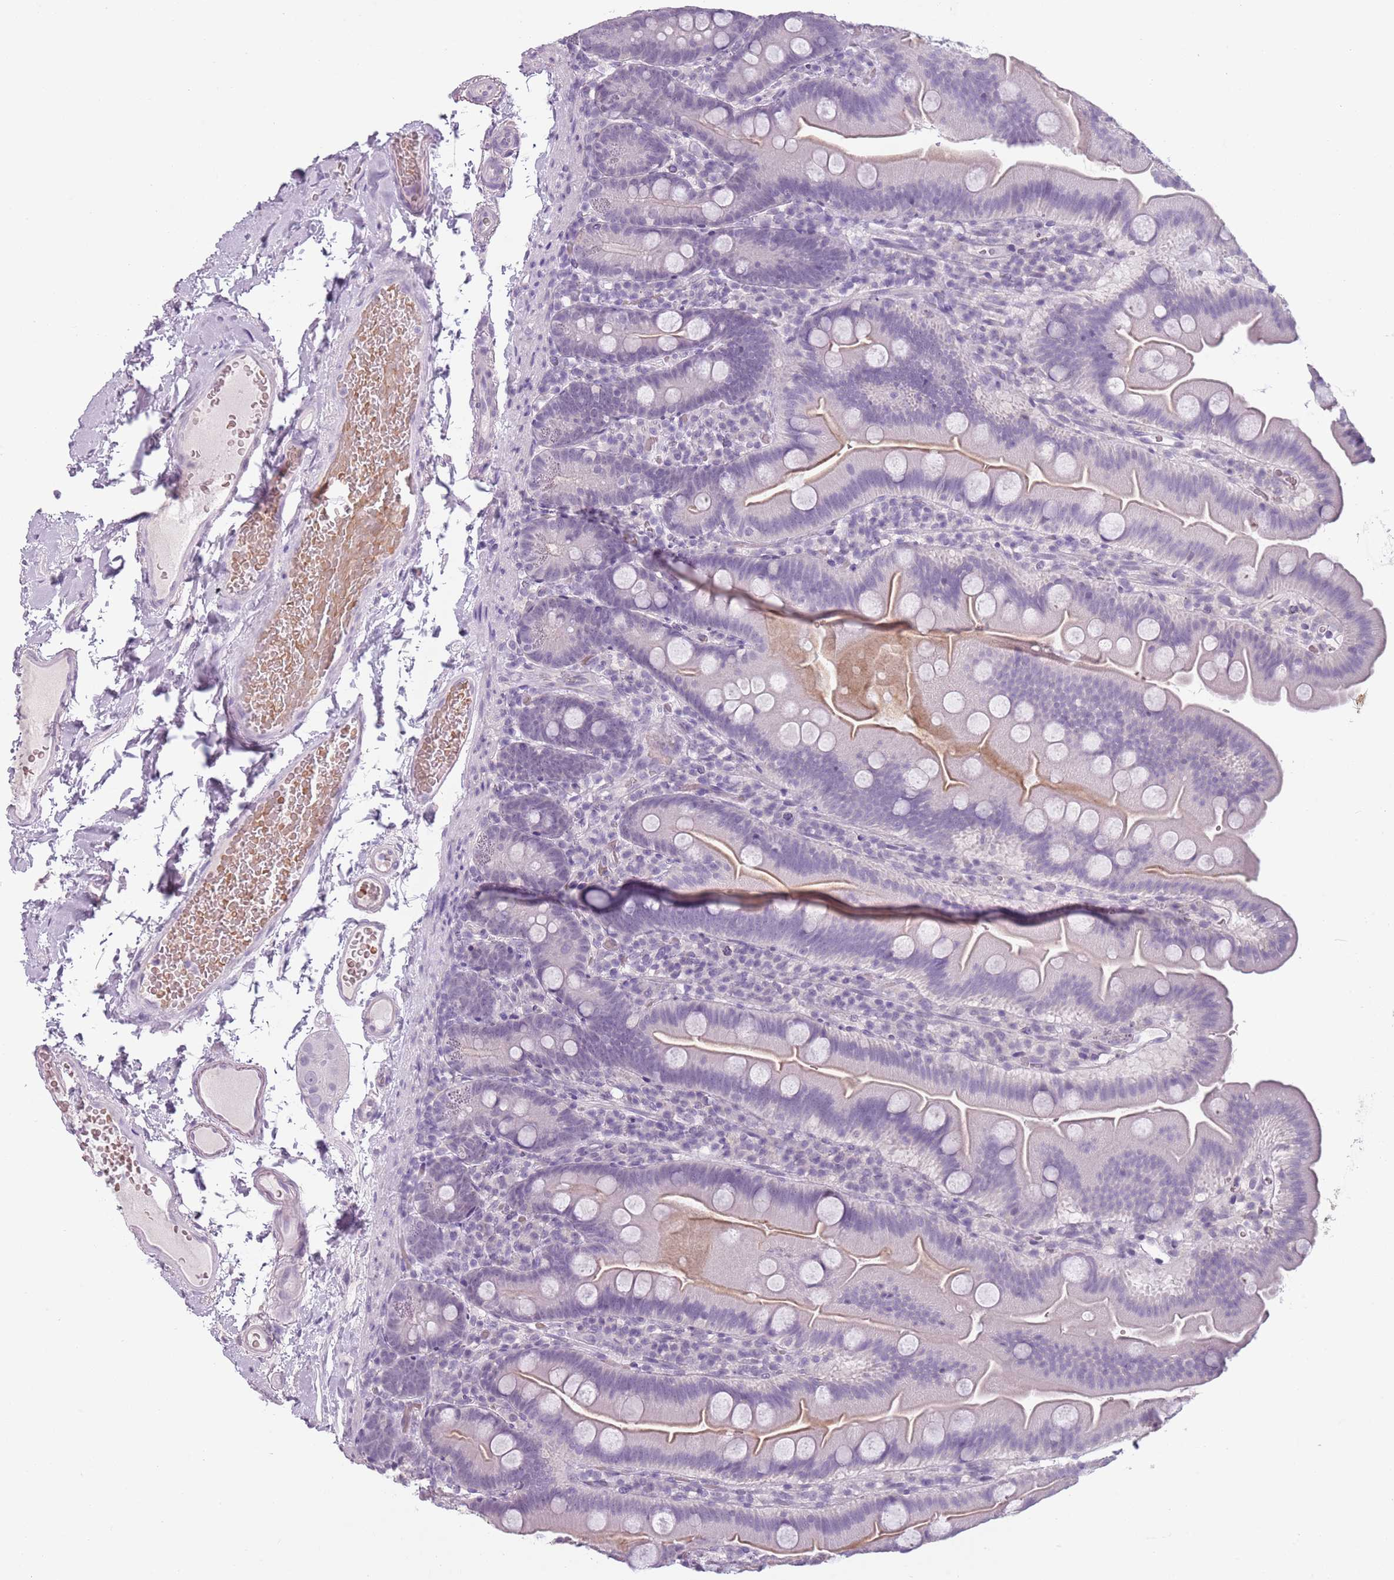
{"staining": {"intensity": "weak", "quantity": "<25%", "location": "cytoplasmic/membranous"}, "tissue": "small intestine", "cell_type": "Glandular cells", "image_type": "normal", "snomed": [{"axis": "morphology", "description": "Normal tissue, NOS"}, {"axis": "topography", "description": "Small intestine"}], "caption": "A high-resolution image shows immunohistochemistry staining of benign small intestine, which displays no significant staining in glandular cells. (DAB immunohistochemistry, high magnification).", "gene": "PIEZO1", "patient": {"sex": "female", "age": 68}}